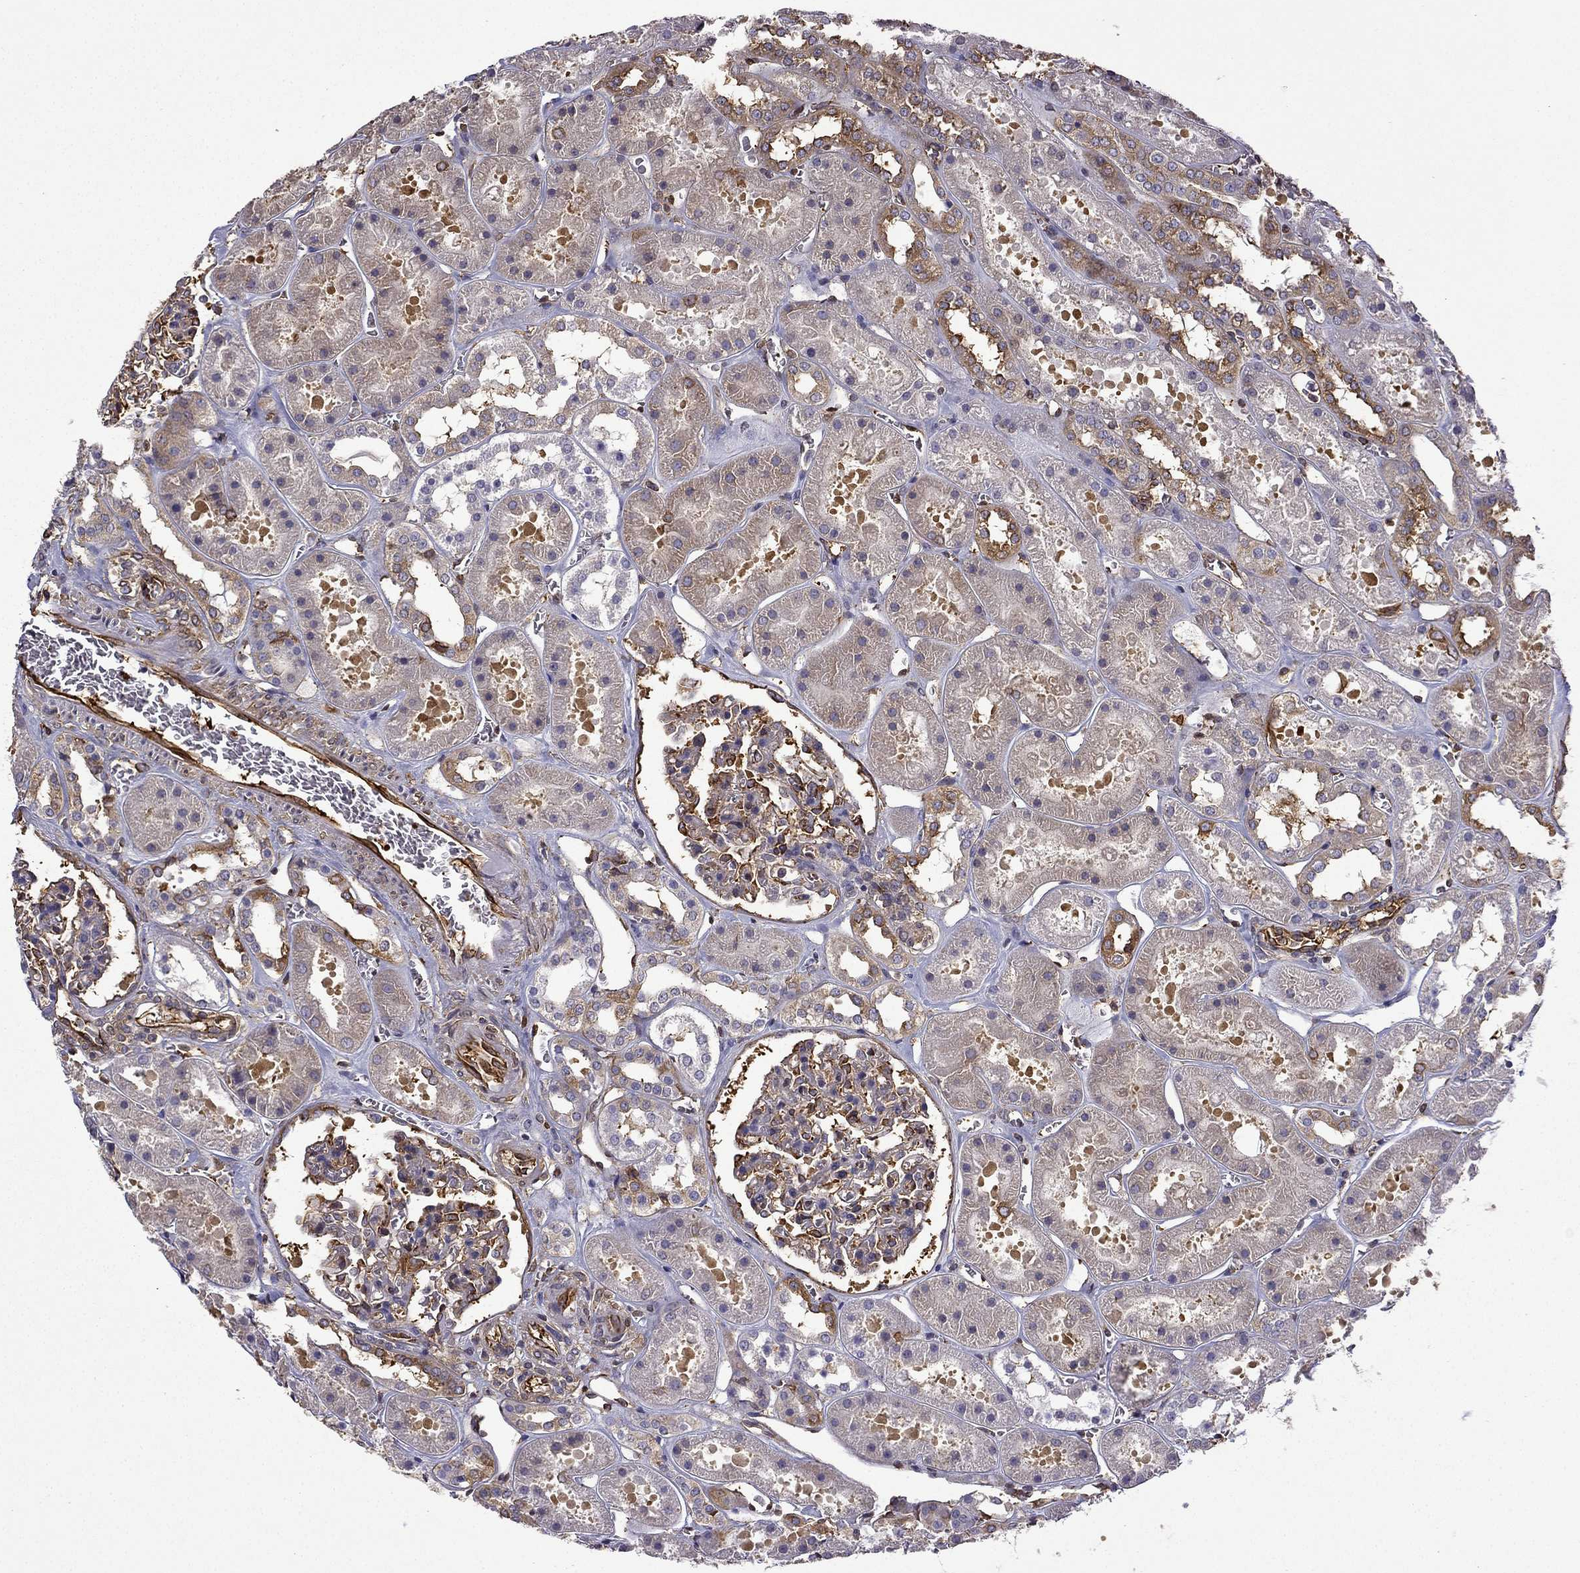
{"staining": {"intensity": "strong", "quantity": "25%-75%", "location": "cytoplasmic/membranous"}, "tissue": "kidney", "cell_type": "Cells in glomeruli", "image_type": "normal", "snomed": [{"axis": "morphology", "description": "Normal tissue, NOS"}, {"axis": "topography", "description": "Kidney"}], "caption": "Immunohistochemistry of benign kidney reveals high levels of strong cytoplasmic/membranous expression in approximately 25%-75% of cells in glomeruli. The staining was performed using DAB (3,3'-diaminobenzidine) to visualize the protein expression in brown, while the nuclei were stained in blue with hematoxylin (Magnification: 20x).", "gene": "MAP4", "patient": {"sex": "female", "age": 41}}